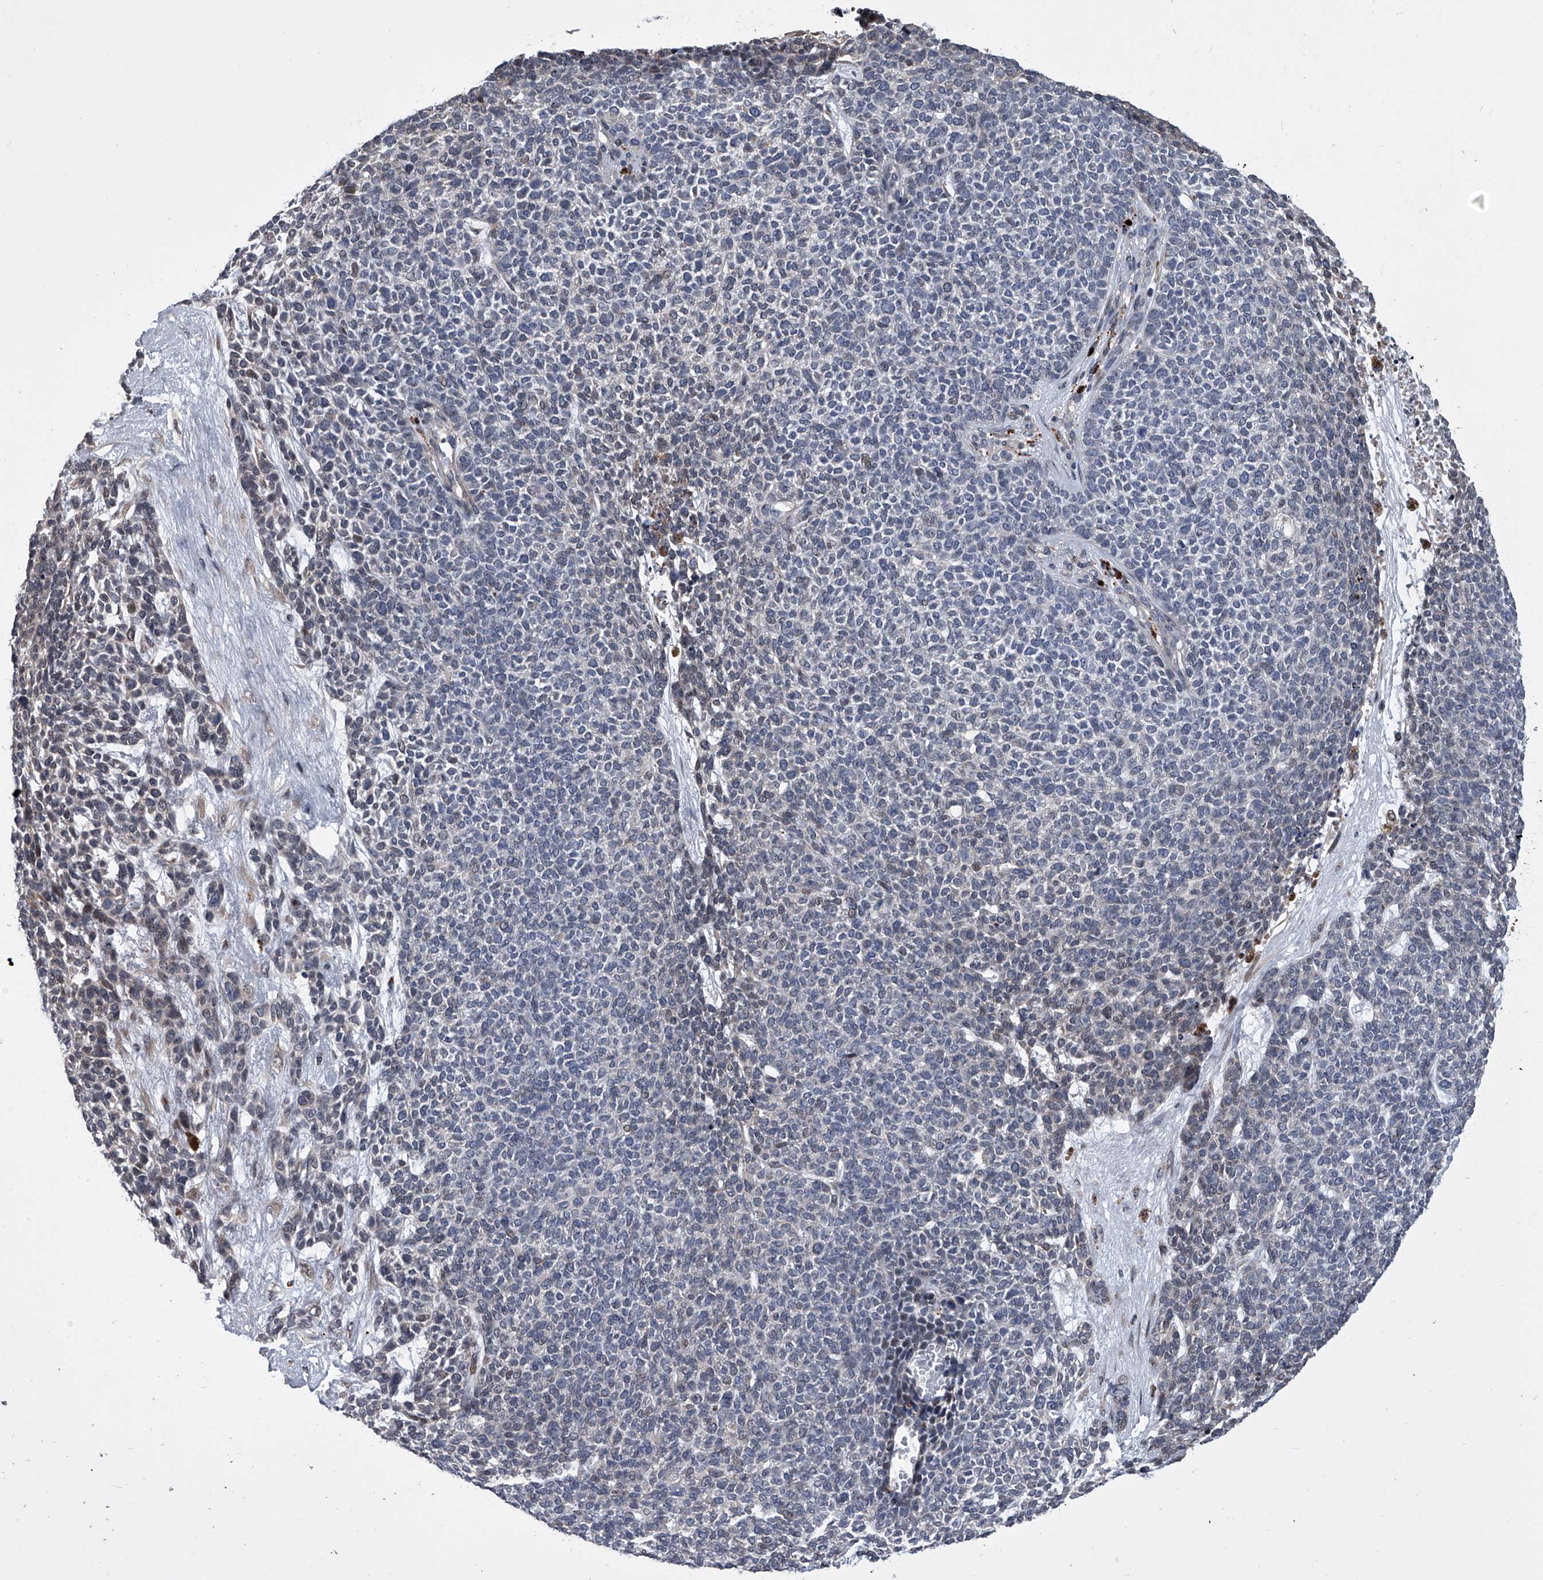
{"staining": {"intensity": "negative", "quantity": "none", "location": "none"}, "tissue": "skin cancer", "cell_type": "Tumor cells", "image_type": "cancer", "snomed": [{"axis": "morphology", "description": "Basal cell carcinoma"}, {"axis": "topography", "description": "Skin"}], "caption": "The immunohistochemistry photomicrograph has no significant expression in tumor cells of basal cell carcinoma (skin) tissue. (Immunohistochemistry (ihc), brightfield microscopy, high magnification).", "gene": "TRIM8", "patient": {"sex": "female", "age": 84}}